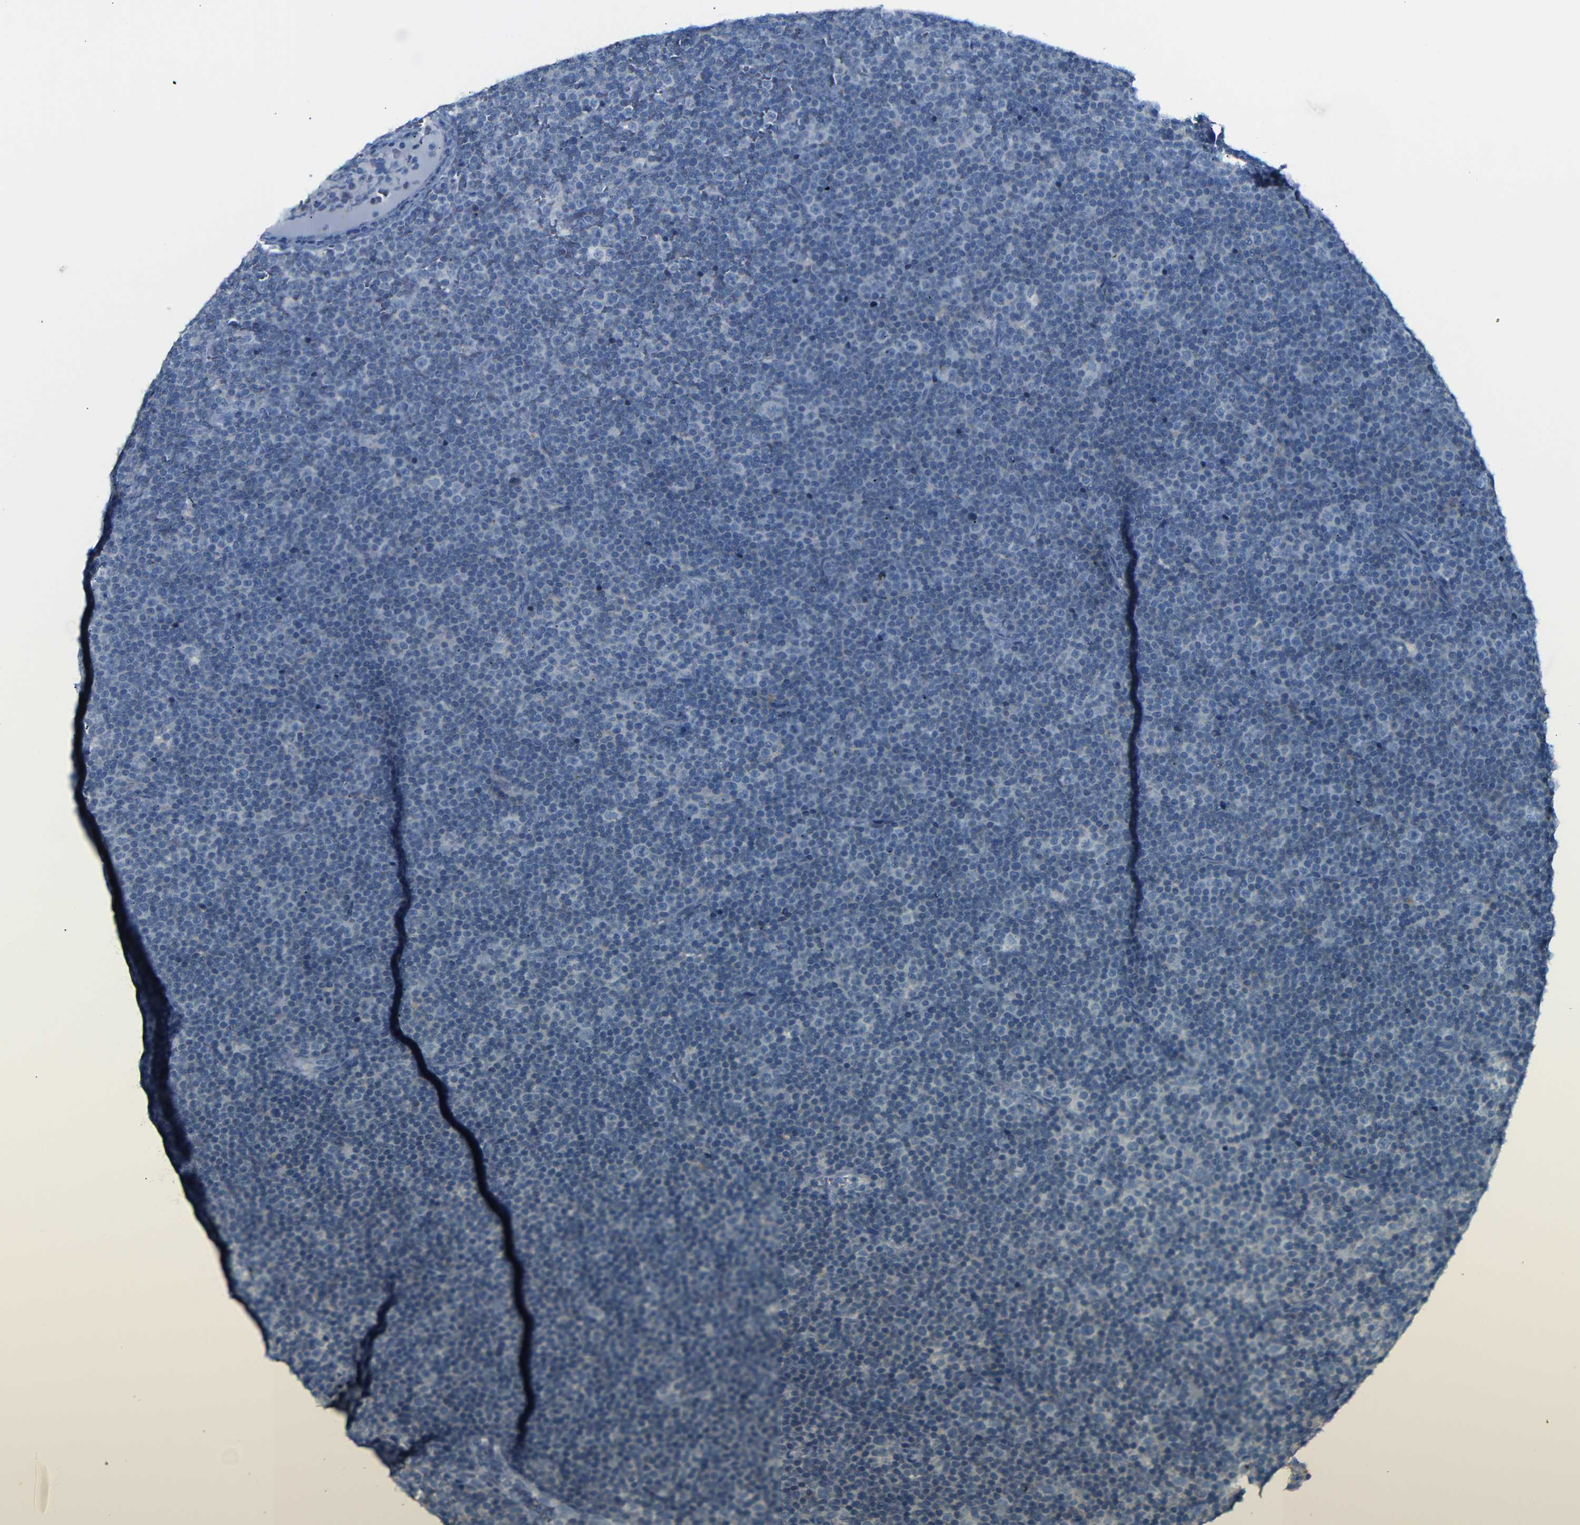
{"staining": {"intensity": "negative", "quantity": "none", "location": "none"}, "tissue": "lymphoma", "cell_type": "Tumor cells", "image_type": "cancer", "snomed": [{"axis": "morphology", "description": "Malignant lymphoma, non-Hodgkin's type, Low grade"}, {"axis": "topography", "description": "Lymph node"}], "caption": "The photomicrograph demonstrates no staining of tumor cells in low-grade malignant lymphoma, non-Hodgkin's type.", "gene": "FCRL1", "patient": {"sex": "female", "age": 67}}